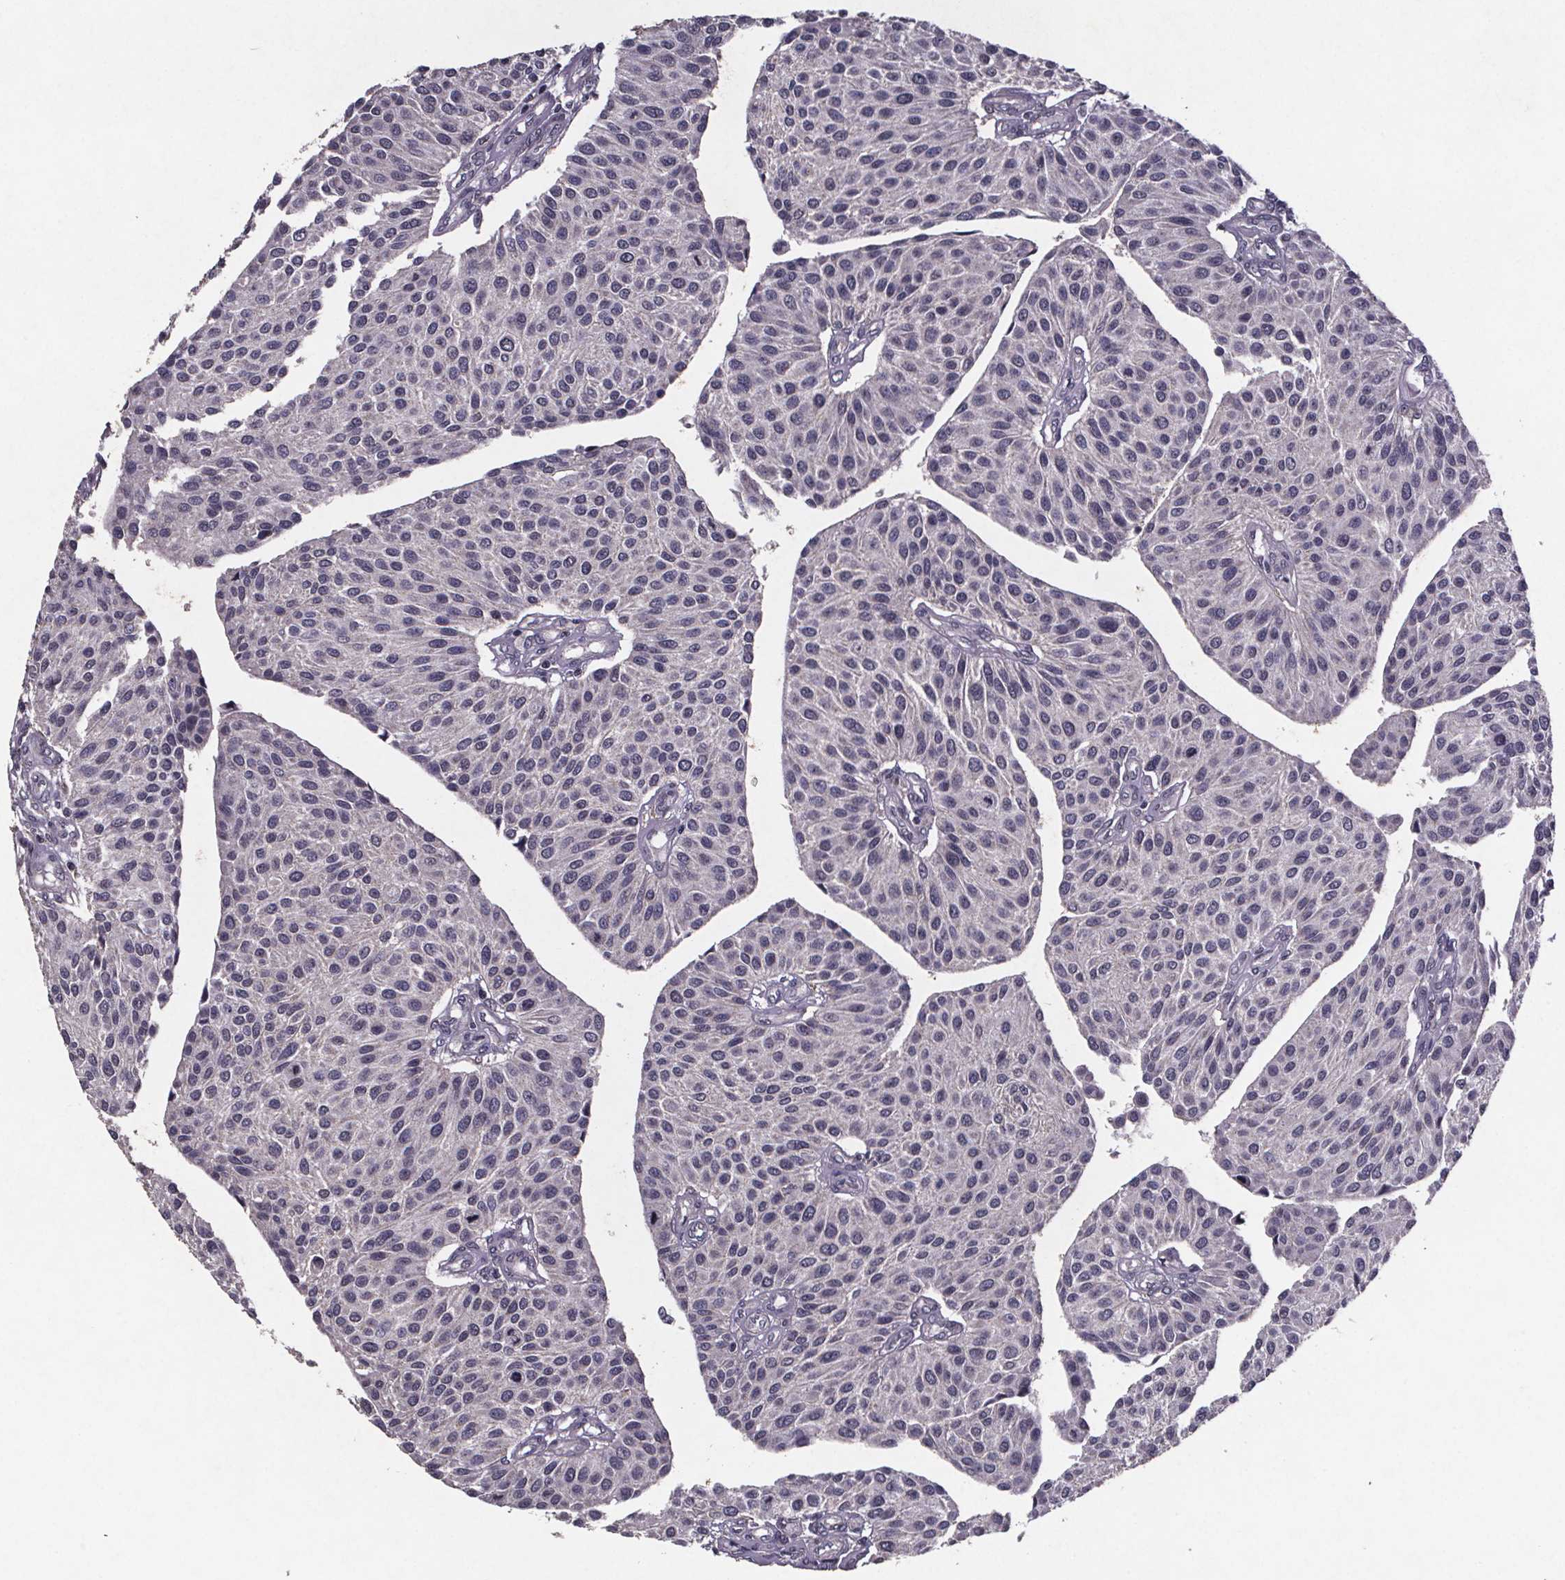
{"staining": {"intensity": "negative", "quantity": "none", "location": "none"}, "tissue": "urothelial cancer", "cell_type": "Tumor cells", "image_type": "cancer", "snomed": [{"axis": "morphology", "description": "Urothelial carcinoma, NOS"}, {"axis": "topography", "description": "Urinary bladder"}], "caption": "The image demonstrates no staining of tumor cells in urothelial cancer.", "gene": "PALLD", "patient": {"sex": "male", "age": 55}}